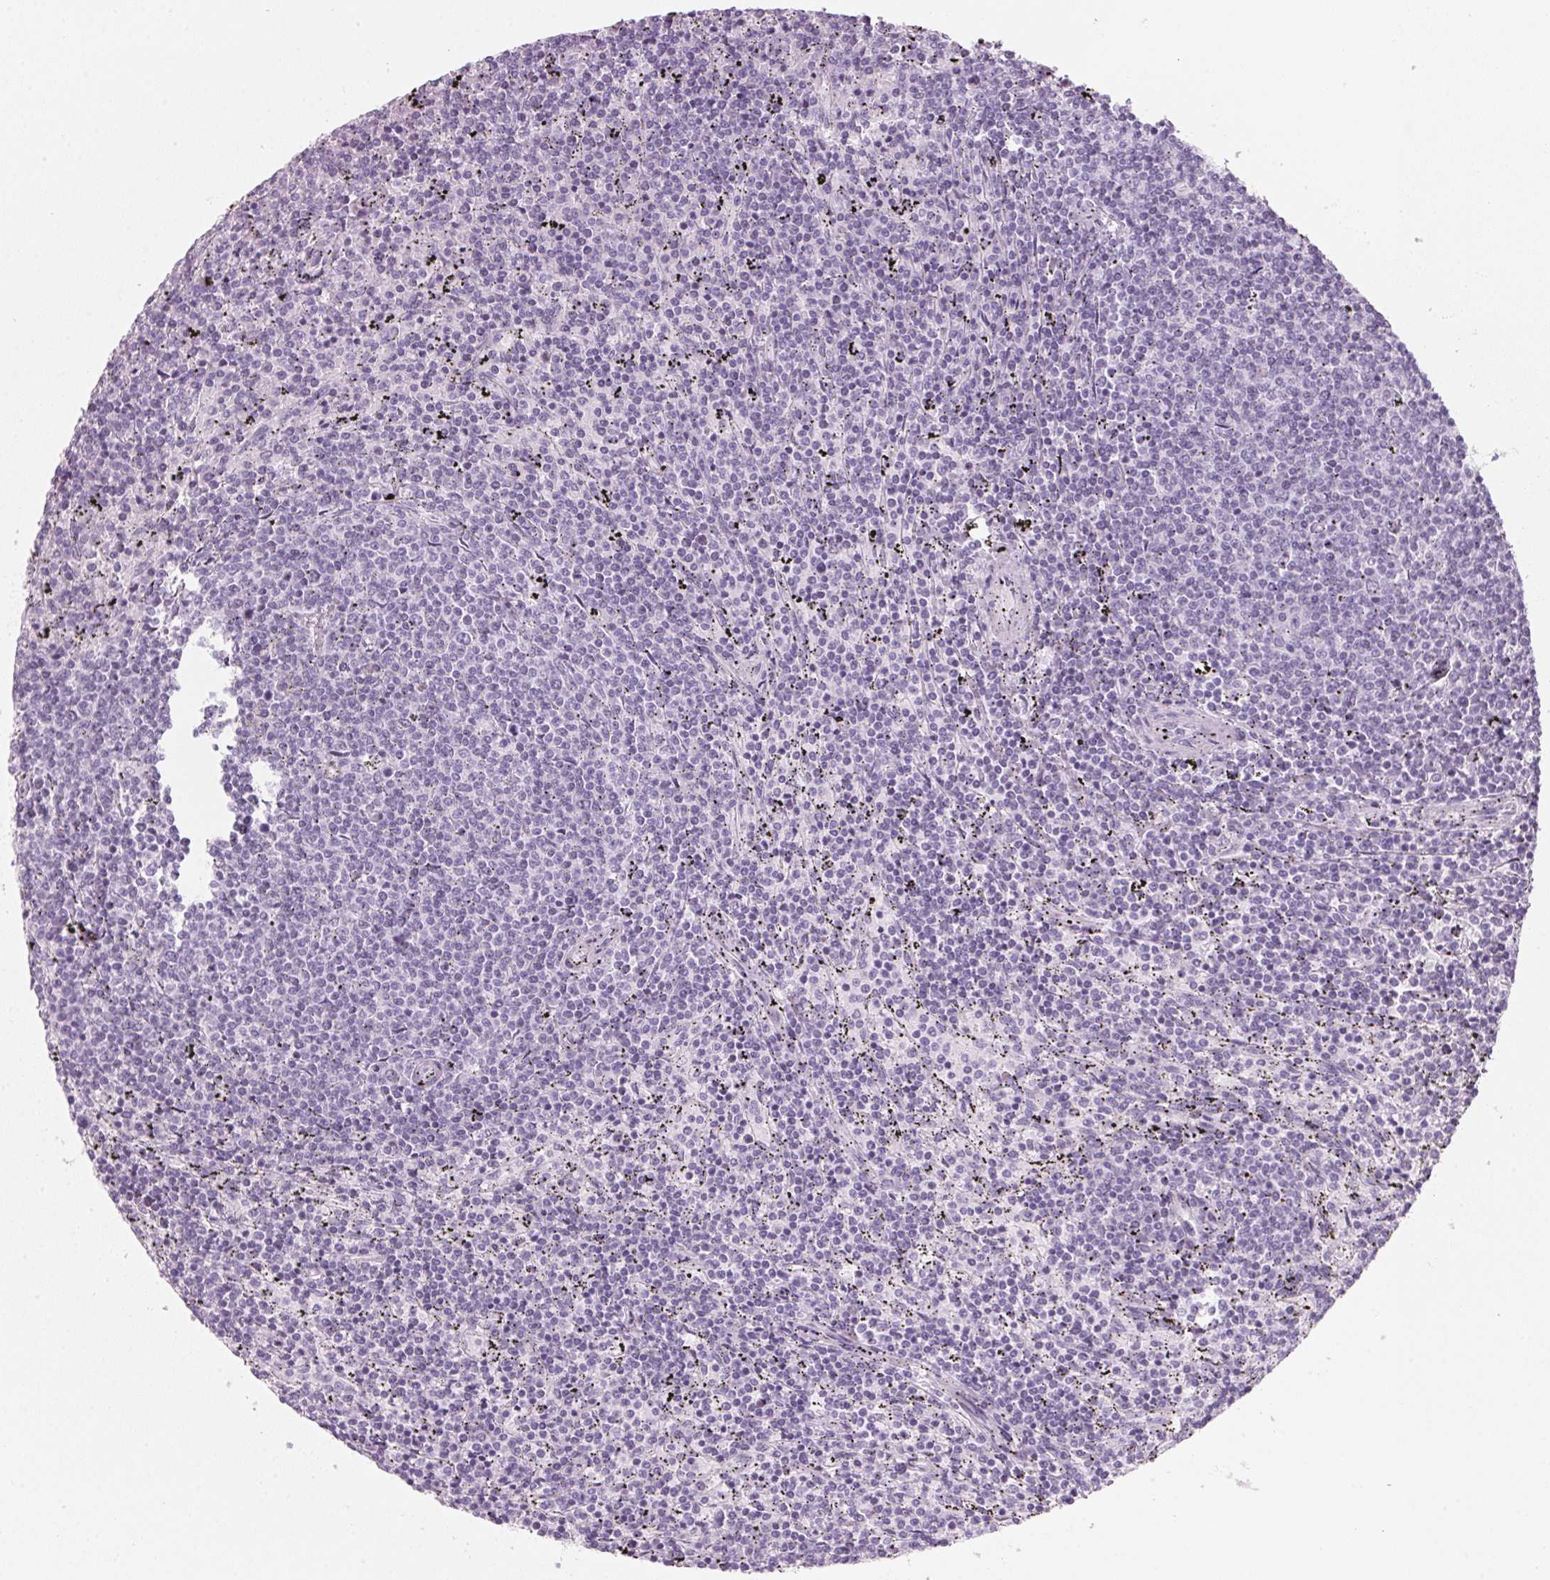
{"staining": {"intensity": "negative", "quantity": "none", "location": "none"}, "tissue": "lymphoma", "cell_type": "Tumor cells", "image_type": "cancer", "snomed": [{"axis": "morphology", "description": "Malignant lymphoma, non-Hodgkin's type, Low grade"}, {"axis": "topography", "description": "Spleen"}], "caption": "An image of human lymphoma is negative for staining in tumor cells.", "gene": "DNTTIP2", "patient": {"sex": "female", "age": 50}}